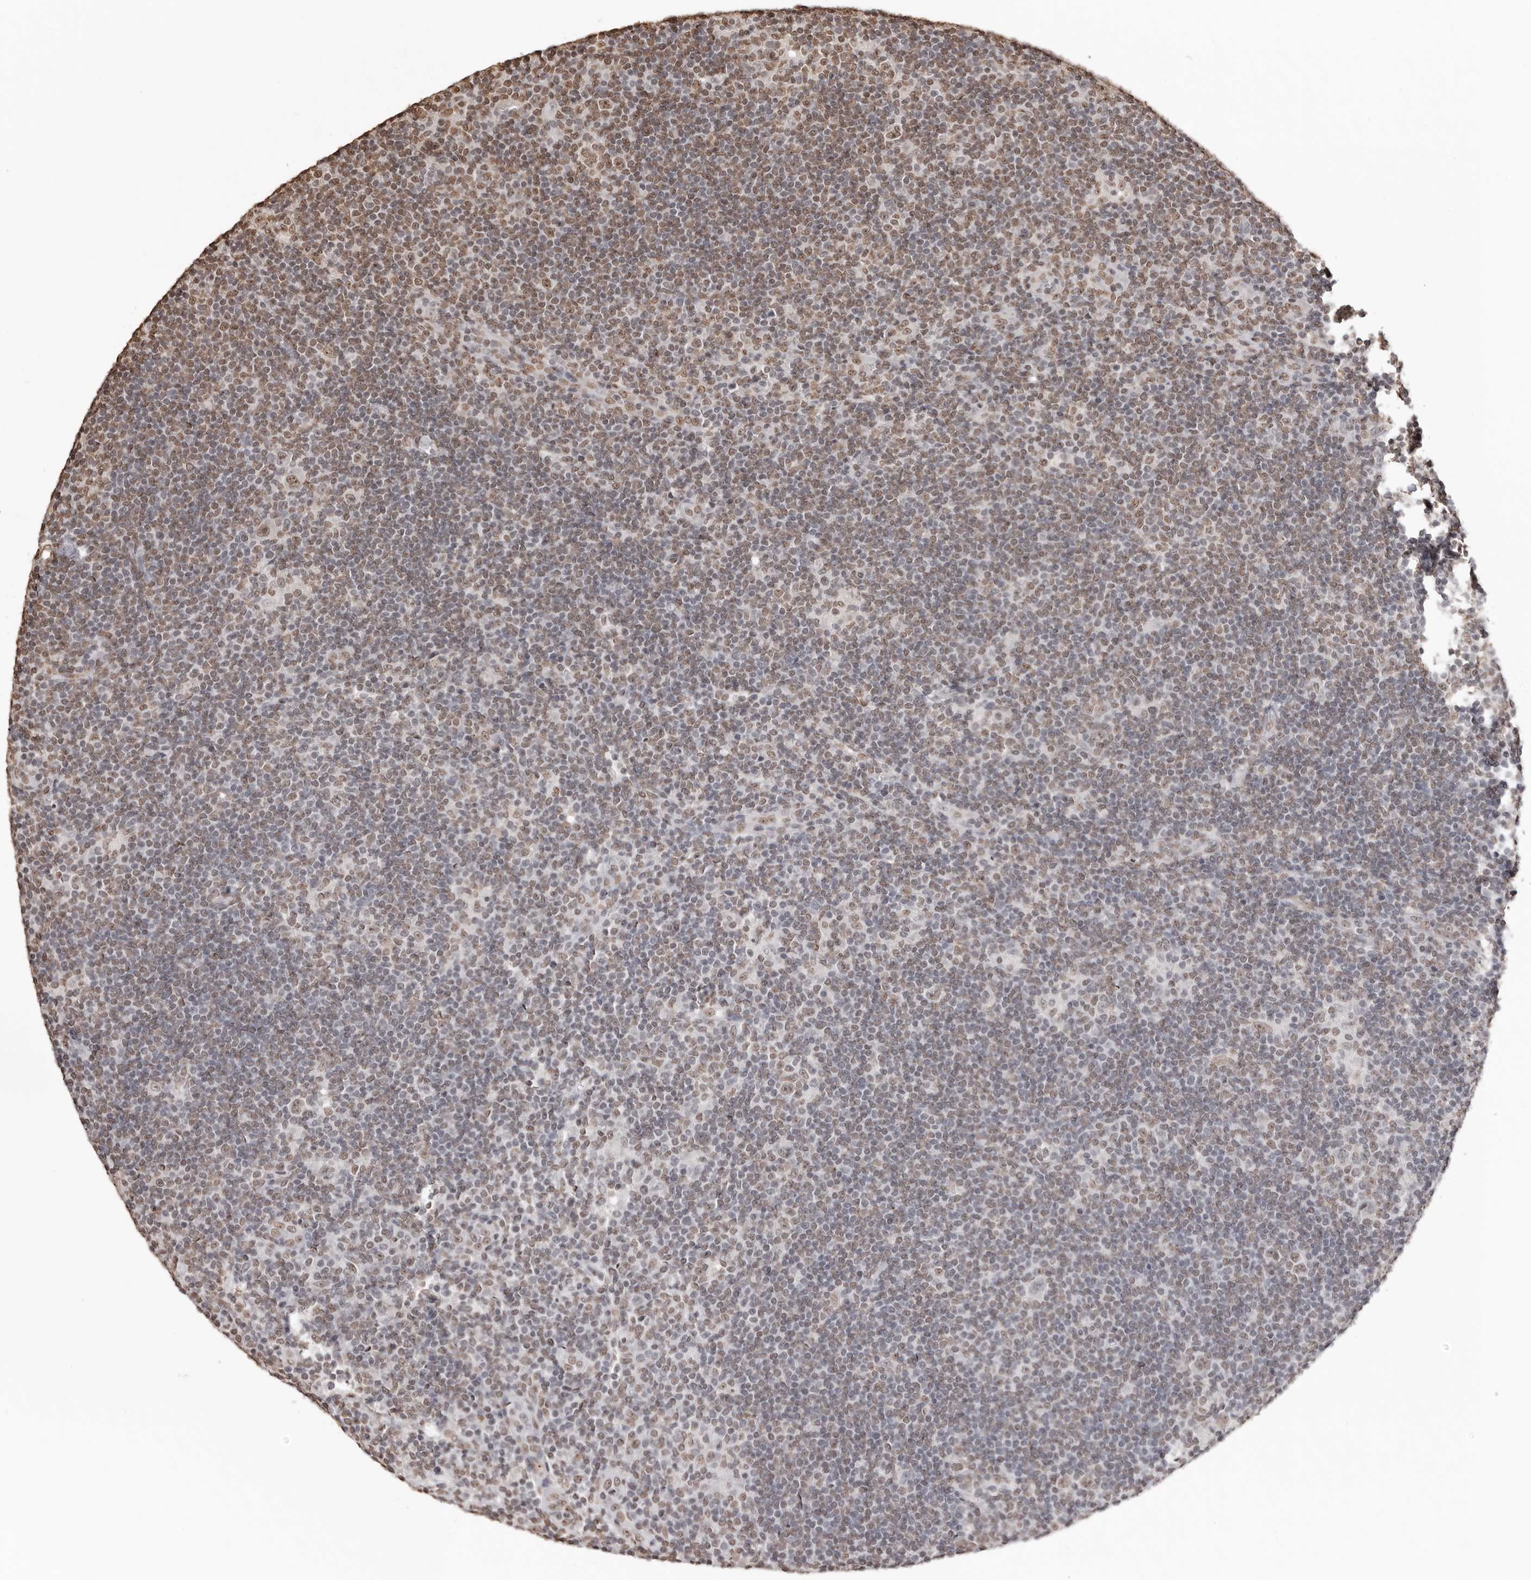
{"staining": {"intensity": "moderate", "quantity": ">75%", "location": "nuclear"}, "tissue": "lymphoma", "cell_type": "Tumor cells", "image_type": "cancer", "snomed": [{"axis": "morphology", "description": "Hodgkin's disease, NOS"}, {"axis": "topography", "description": "Lymph node"}], "caption": "An image showing moderate nuclear expression in about >75% of tumor cells in lymphoma, as visualized by brown immunohistochemical staining.", "gene": "OLIG3", "patient": {"sex": "female", "age": 57}}